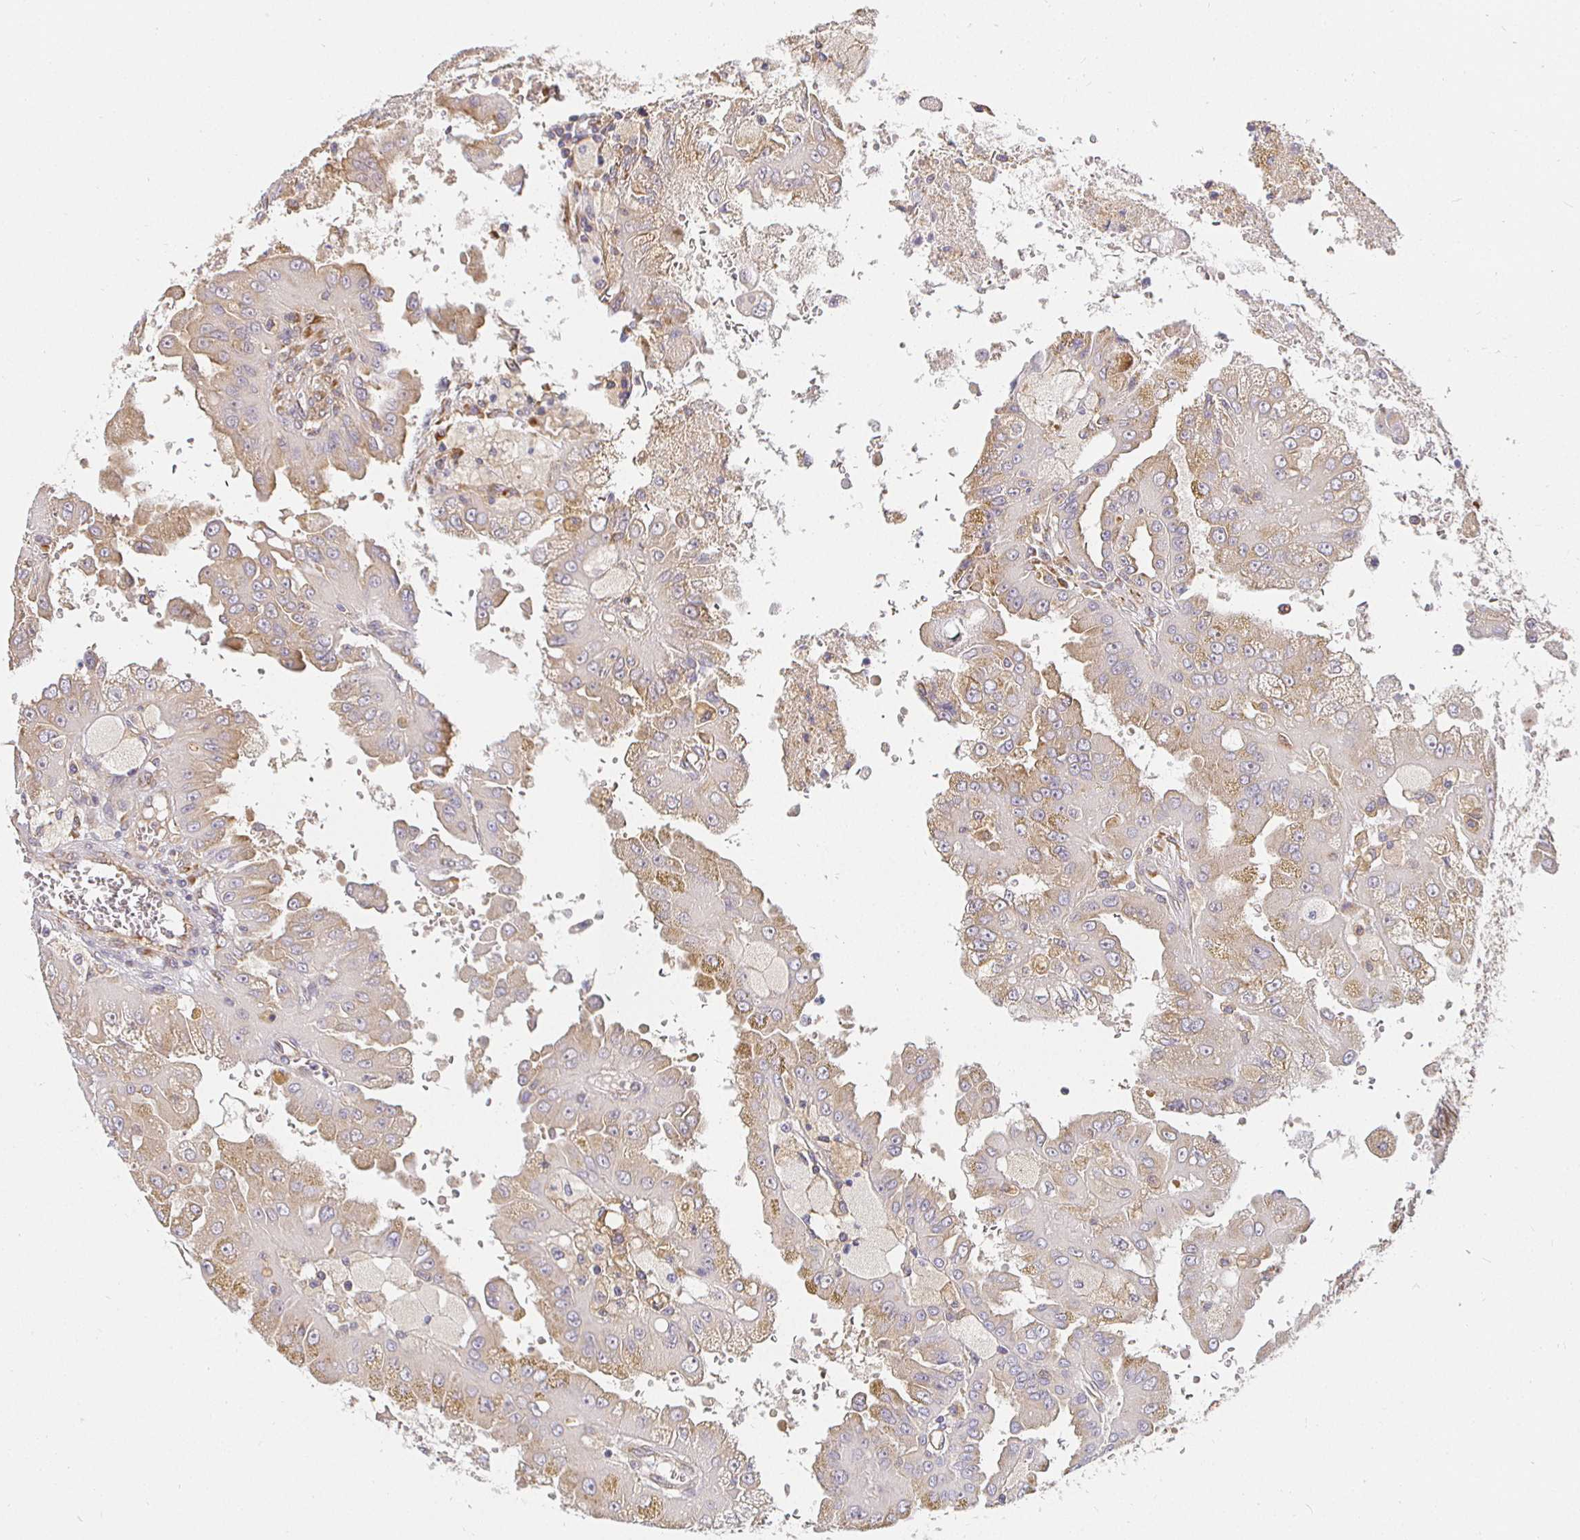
{"staining": {"intensity": "weak", "quantity": "25%-75%", "location": "cytoplasmic/membranous"}, "tissue": "renal cancer", "cell_type": "Tumor cells", "image_type": "cancer", "snomed": [{"axis": "morphology", "description": "Adenocarcinoma, NOS"}, {"axis": "topography", "description": "Kidney"}], "caption": "Protein expression by immunohistochemistry (IHC) demonstrates weak cytoplasmic/membranous expression in about 25%-75% of tumor cells in adenocarcinoma (renal). (DAB (3,3'-diaminobenzidine) = brown stain, brightfield microscopy at high magnification).", "gene": "IRAK1", "patient": {"sex": "male", "age": 58}}